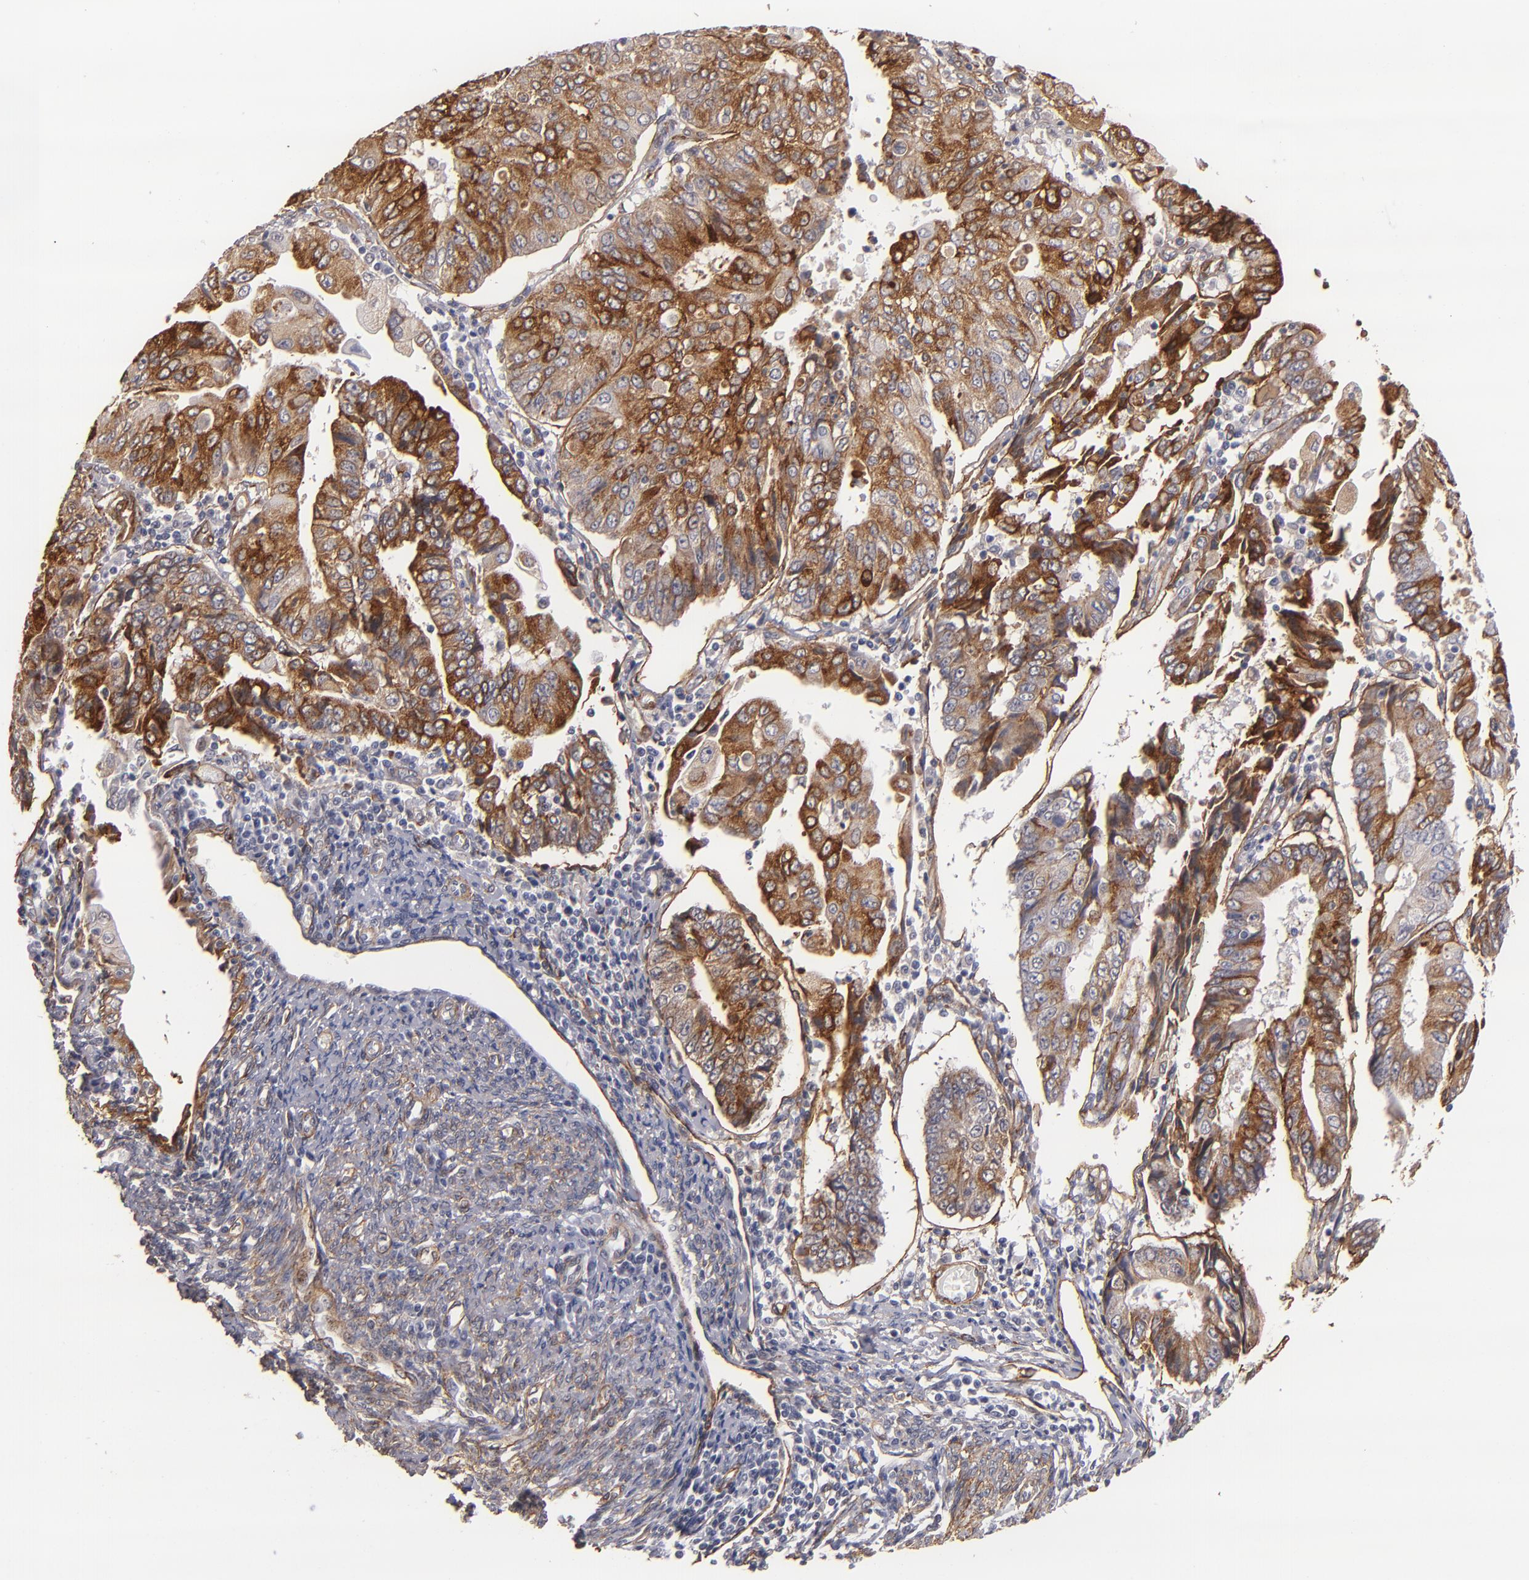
{"staining": {"intensity": "strong", "quantity": "25%-75%", "location": "cytoplasmic/membranous"}, "tissue": "endometrial cancer", "cell_type": "Tumor cells", "image_type": "cancer", "snomed": [{"axis": "morphology", "description": "Adenocarcinoma, NOS"}, {"axis": "topography", "description": "Endometrium"}], "caption": "Protein expression analysis of endometrial cancer (adenocarcinoma) shows strong cytoplasmic/membranous expression in about 25%-75% of tumor cells. The protein is shown in brown color, while the nuclei are stained blue.", "gene": "LAMC1", "patient": {"sex": "female", "age": 75}}